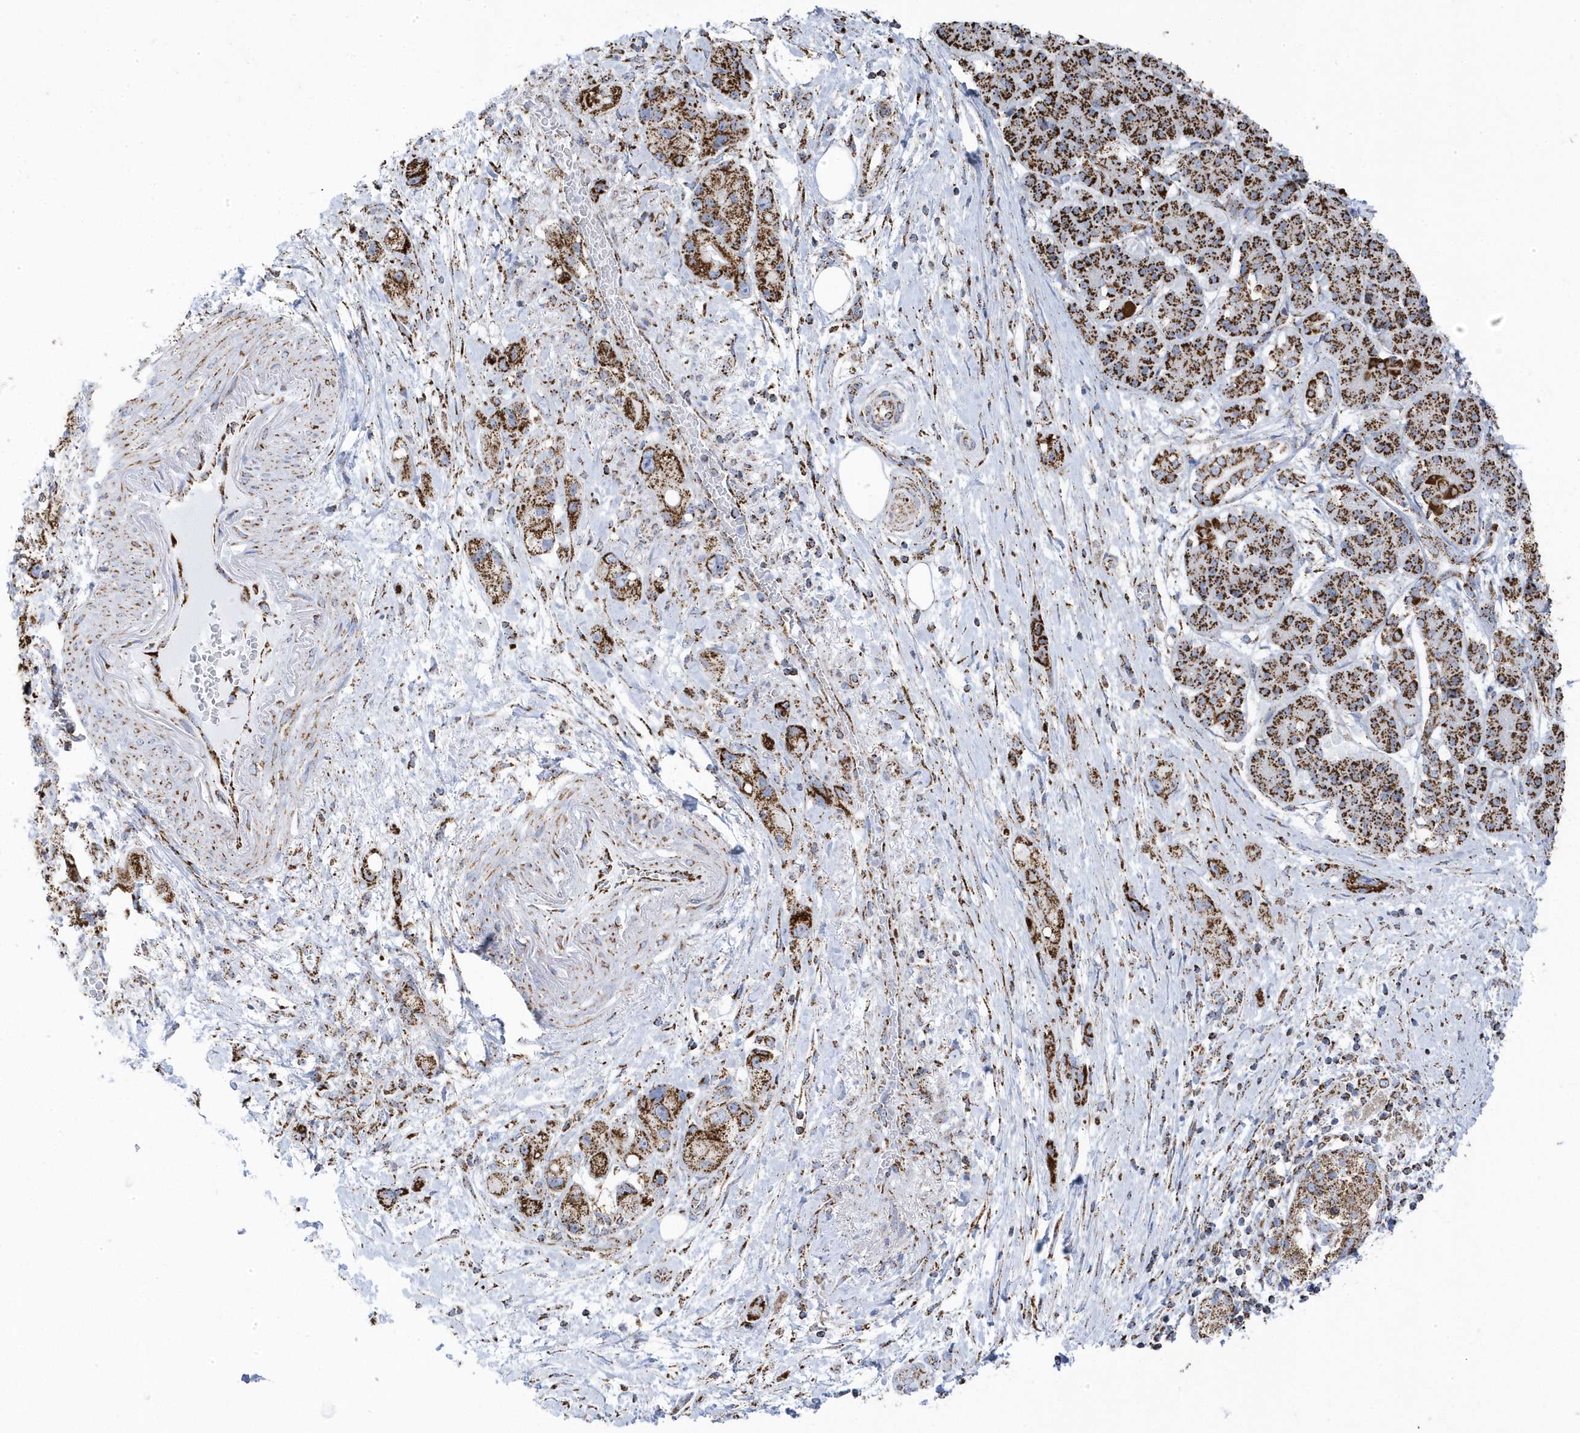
{"staining": {"intensity": "strong", "quantity": ">75%", "location": "cytoplasmic/membranous"}, "tissue": "pancreatic cancer", "cell_type": "Tumor cells", "image_type": "cancer", "snomed": [{"axis": "morphology", "description": "Normal tissue, NOS"}, {"axis": "morphology", "description": "Adenocarcinoma, NOS"}, {"axis": "topography", "description": "Pancreas"}], "caption": "High-power microscopy captured an immunohistochemistry (IHC) histopathology image of pancreatic adenocarcinoma, revealing strong cytoplasmic/membranous positivity in approximately >75% of tumor cells.", "gene": "GTPBP8", "patient": {"sex": "female", "age": 68}}